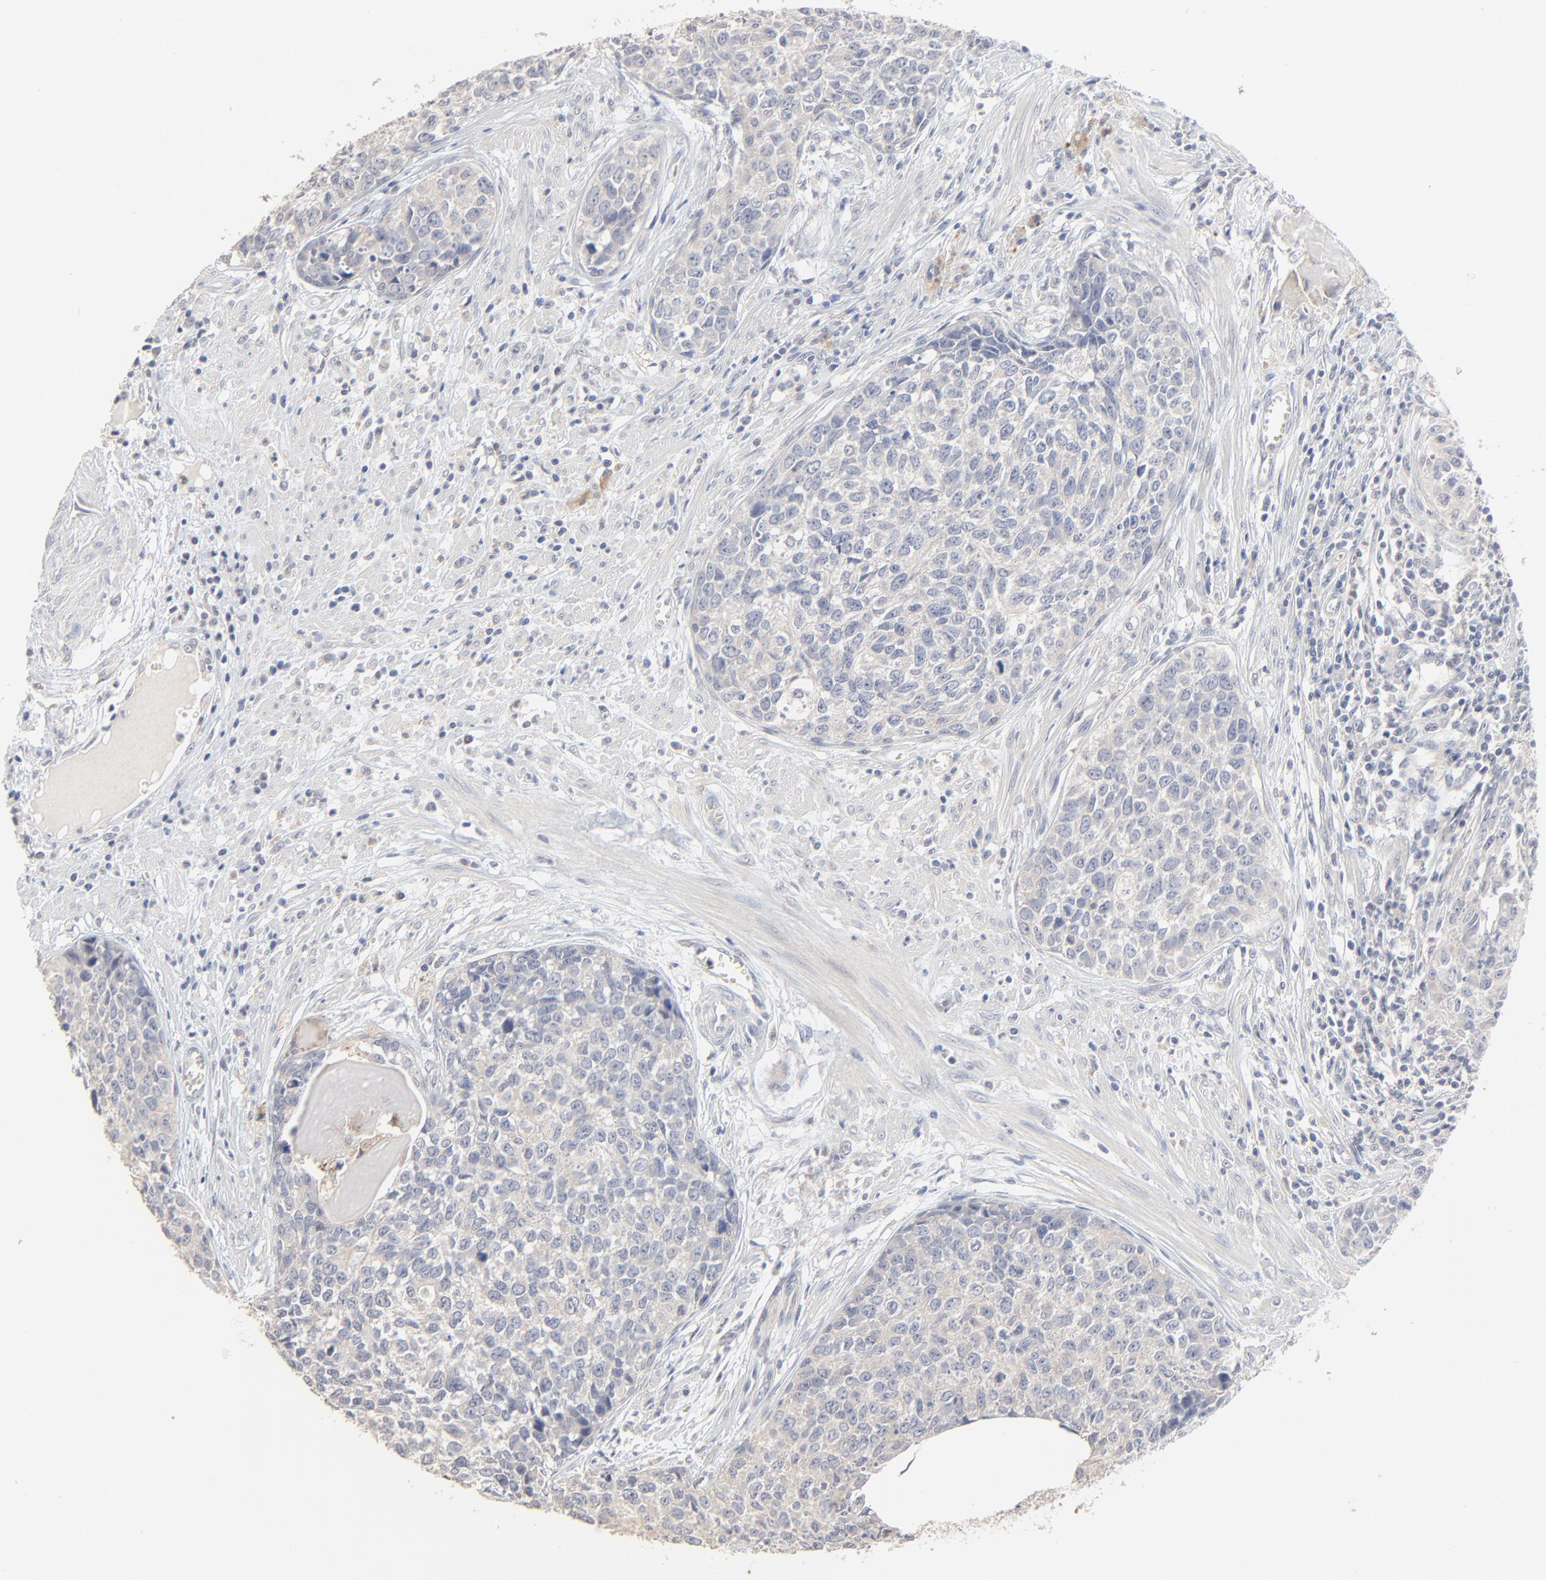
{"staining": {"intensity": "weak", "quantity": "25%-75%", "location": "cytoplasmic/membranous"}, "tissue": "urothelial cancer", "cell_type": "Tumor cells", "image_type": "cancer", "snomed": [{"axis": "morphology", "description": "Urothelial carcinoma, High grade"}, {"axis": "topography", "description": "Urinary bladder"}], "caption": "Immunohistochemistry histopathology image of urothelial cancer stained for a protein (brown), which demonstrates low levels of weak cytoplasmic/membranous staining in about 25%-75% of tumor cells.", "gene": "FANCB", "patient": {"sex": "male", "age": 81}}